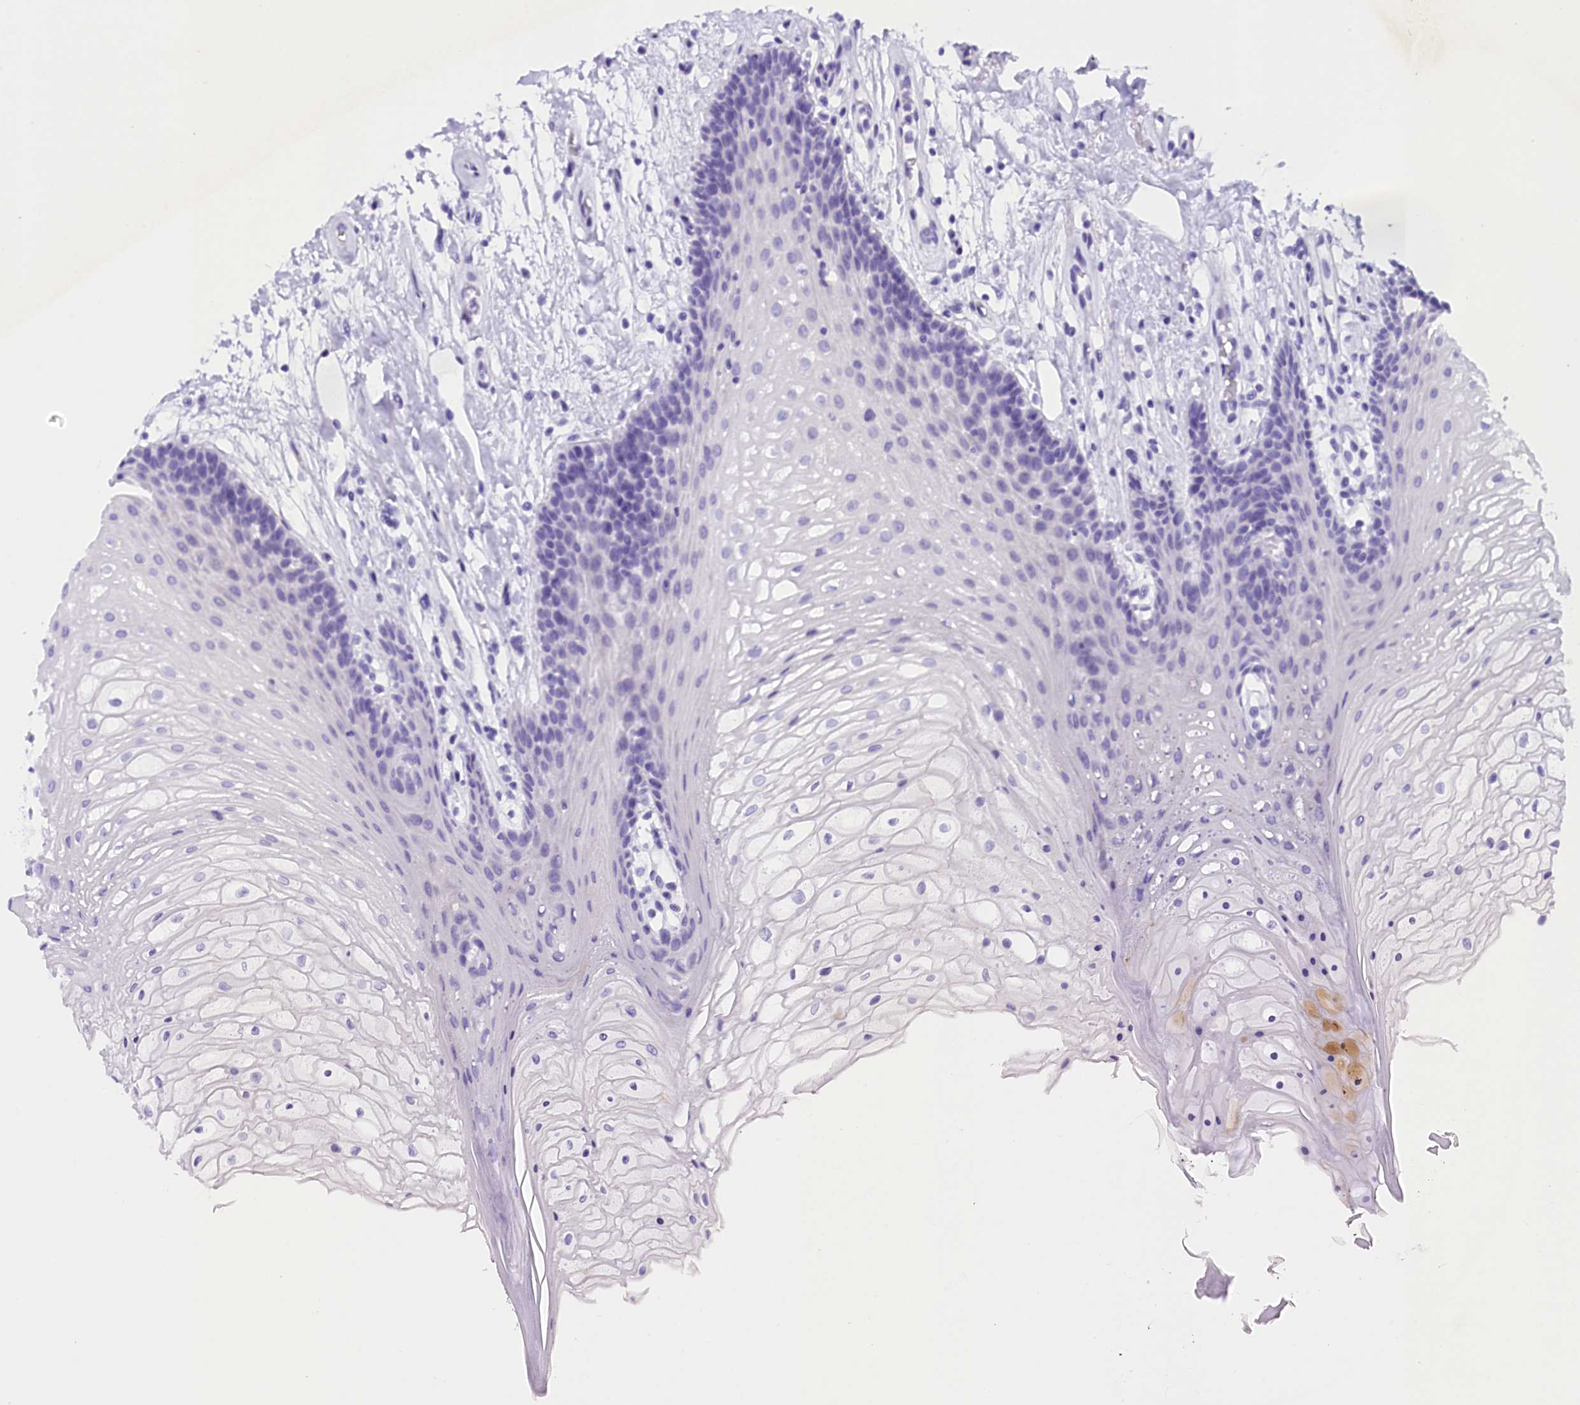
{"staining": {"intensity": "negative", "quantity": "none", "location": "none"}, "tissue": "oral mucosa", "cell_type": "Squamous epithelial cells", "image_type": "normal", "snomed": [{"axis": "morphology", "description": "Normal tissue, NOS"}, {"axis": "topography", "description": "Oral tissue"}], "caption": "High power microscopy histopathology image of an immunohistochemistry (IHC) image of normal oral mucosa, revealing no significant staining in squamous epithelial cells. (DAB (3,3'-diaminobenzidine) immunohistochemistry (IHC), high magnification).", "gene": "FRY", "patient": {"sex": "female", "age": 80}}